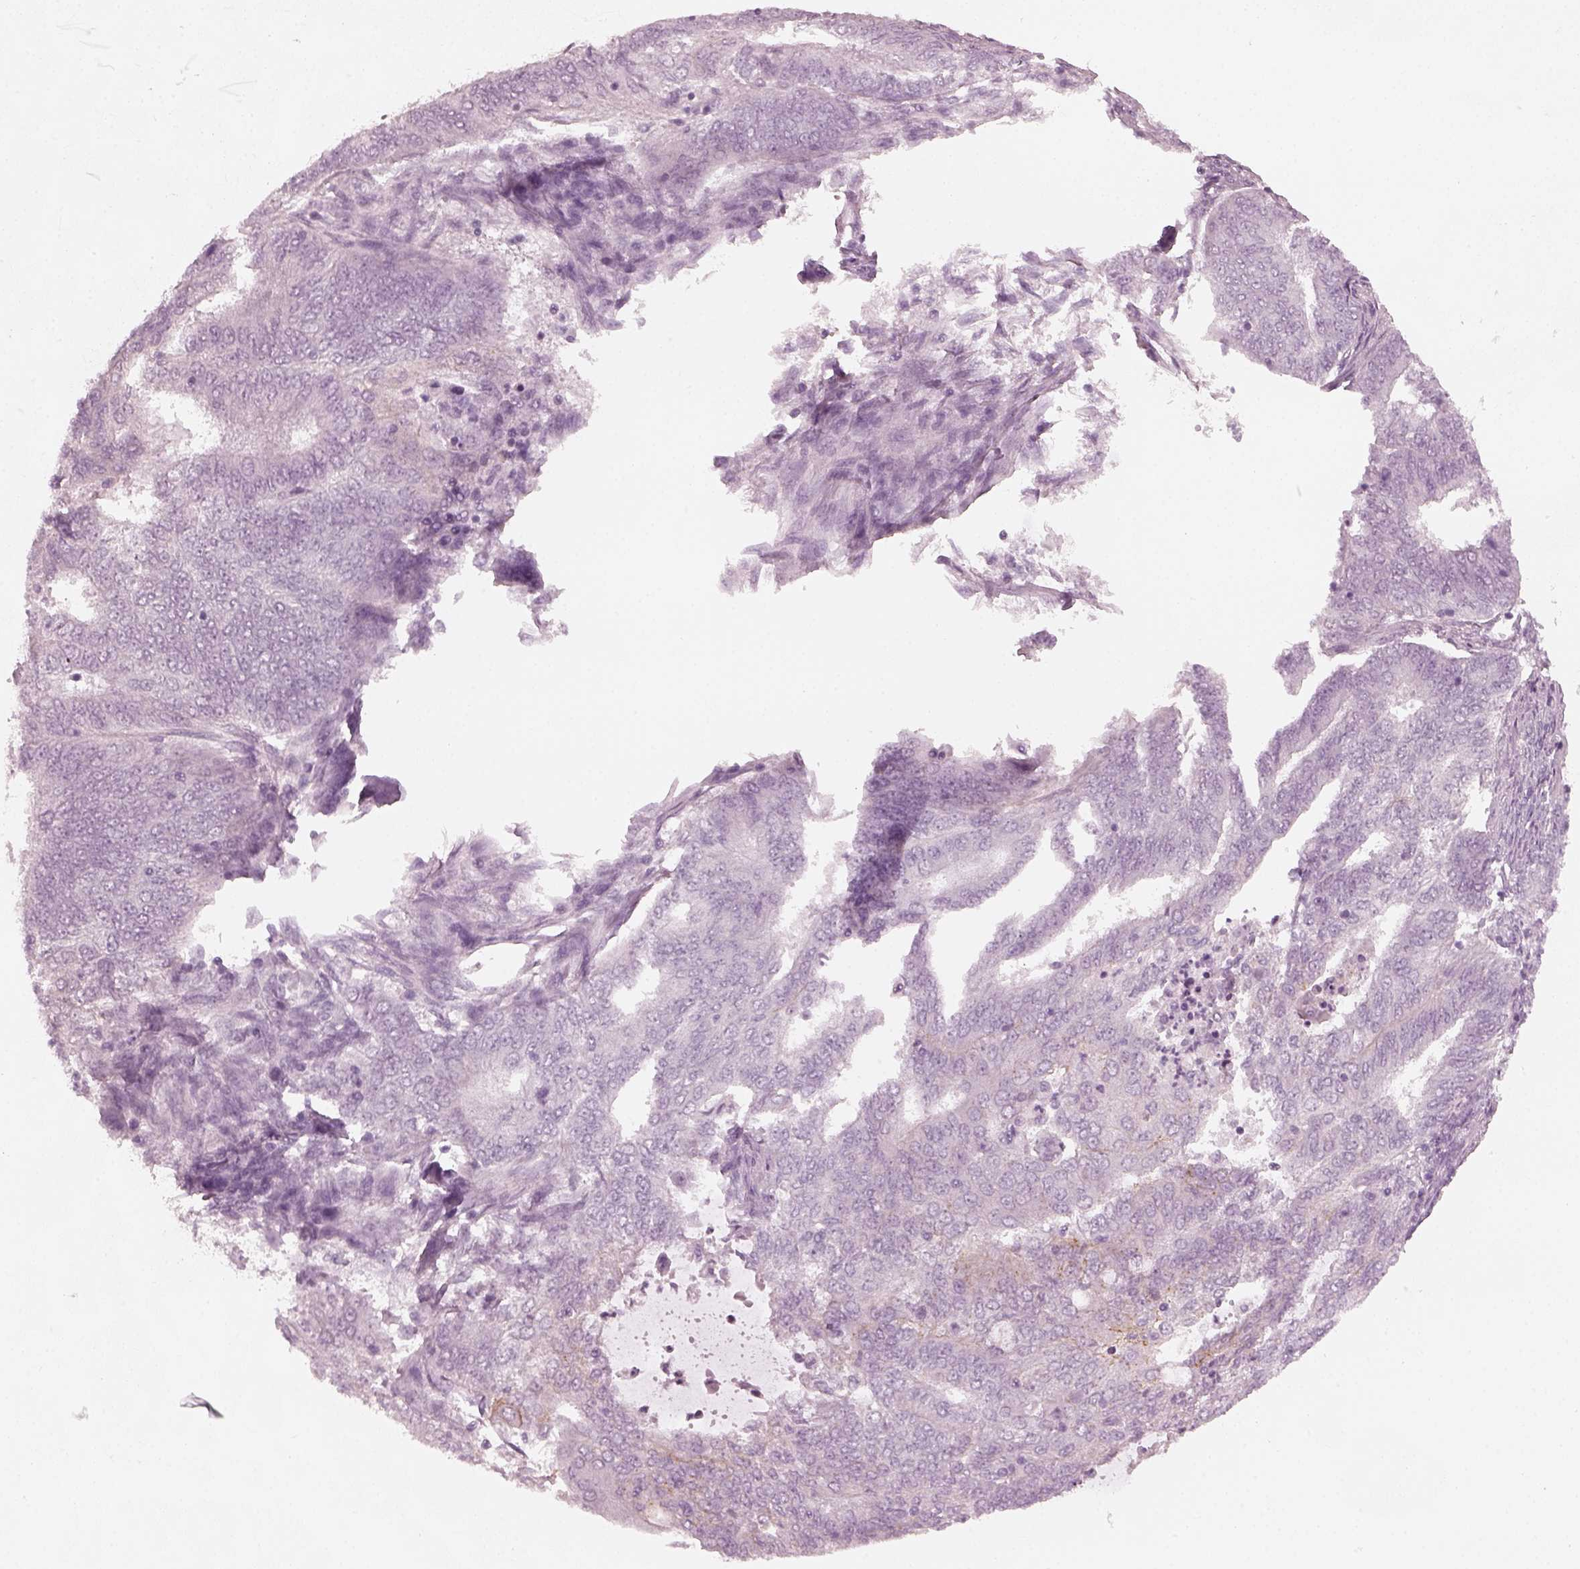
{"staining": {"intensity": "negative", "quantity": "none", "location": "none"}, "tissue": "endometrial cancer", "cell_type": "Tumor cells", "image_type": "cancer", "snomed": [{"axis": "morphology", "description": "Adenocarcinoma, NOS"}, {"axis": "topography", "description": "Endometrium"}], "caption": "An image of adenocarcinoma (endometrial) stained for a protein exhibits no brown staining in tumor cells.", "gene": "CRYBA2", "patient": {"sex": "female", "age": 62}}